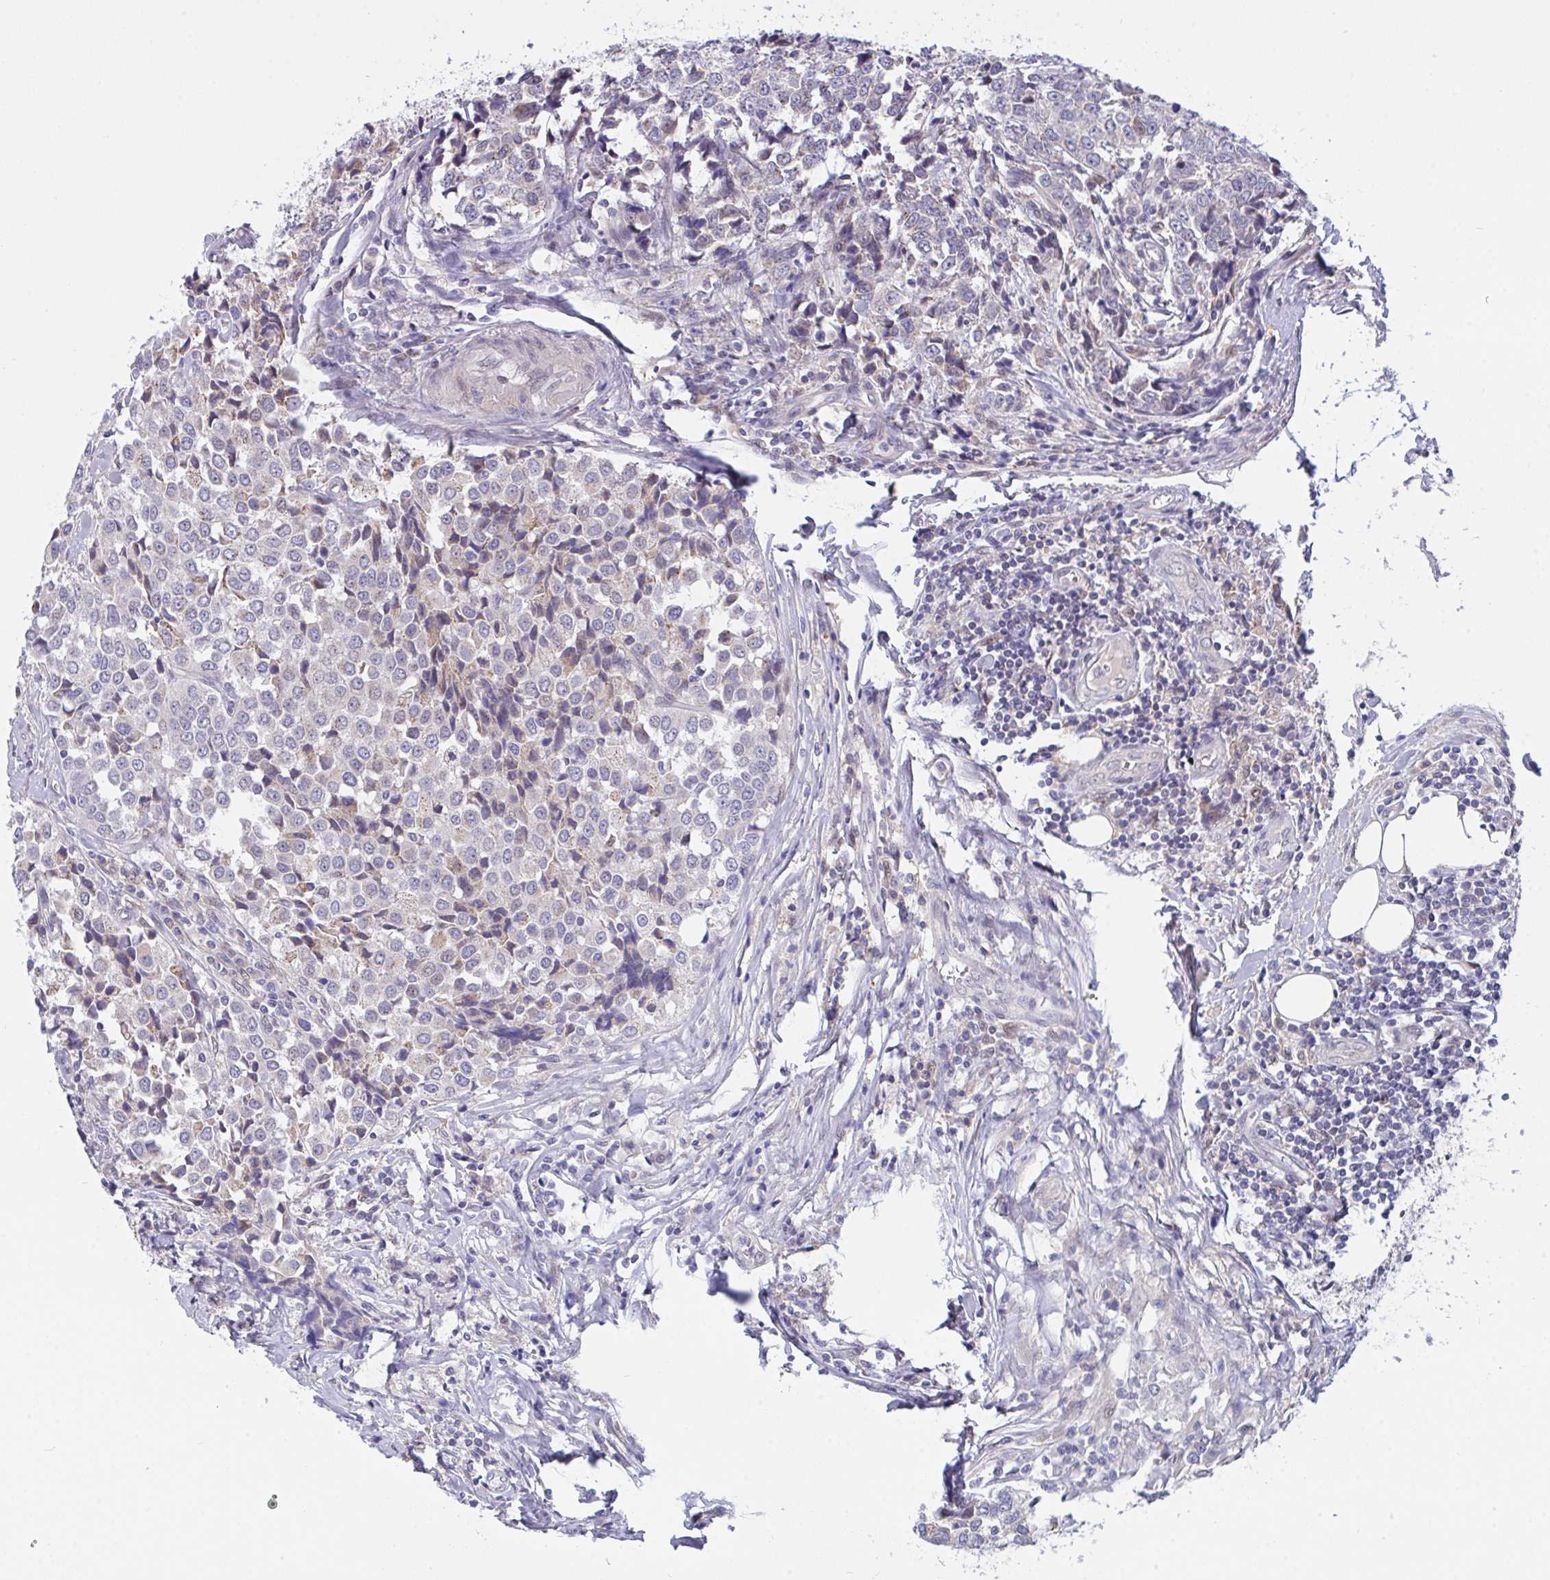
{"staining": {"intensity": "moderate", "quantity": "<25%", "location": "cytoplasmic/membranous"}, "tissue": "breast cancer", "cell_type": "Tumor cells", "image_type": "cancer", "snomed": [{"axis": "morphology", "description": "Duct carcinoma"}, {"axis": "topography", "description": "Breast"}], "caption": "Breast cancer (invasive ductal carcinoma) stained with a protein marker shows moderate staining in tumor cells.", "gene": "L3HYPDH", "patient": {"sex": "female", "age": 80}}